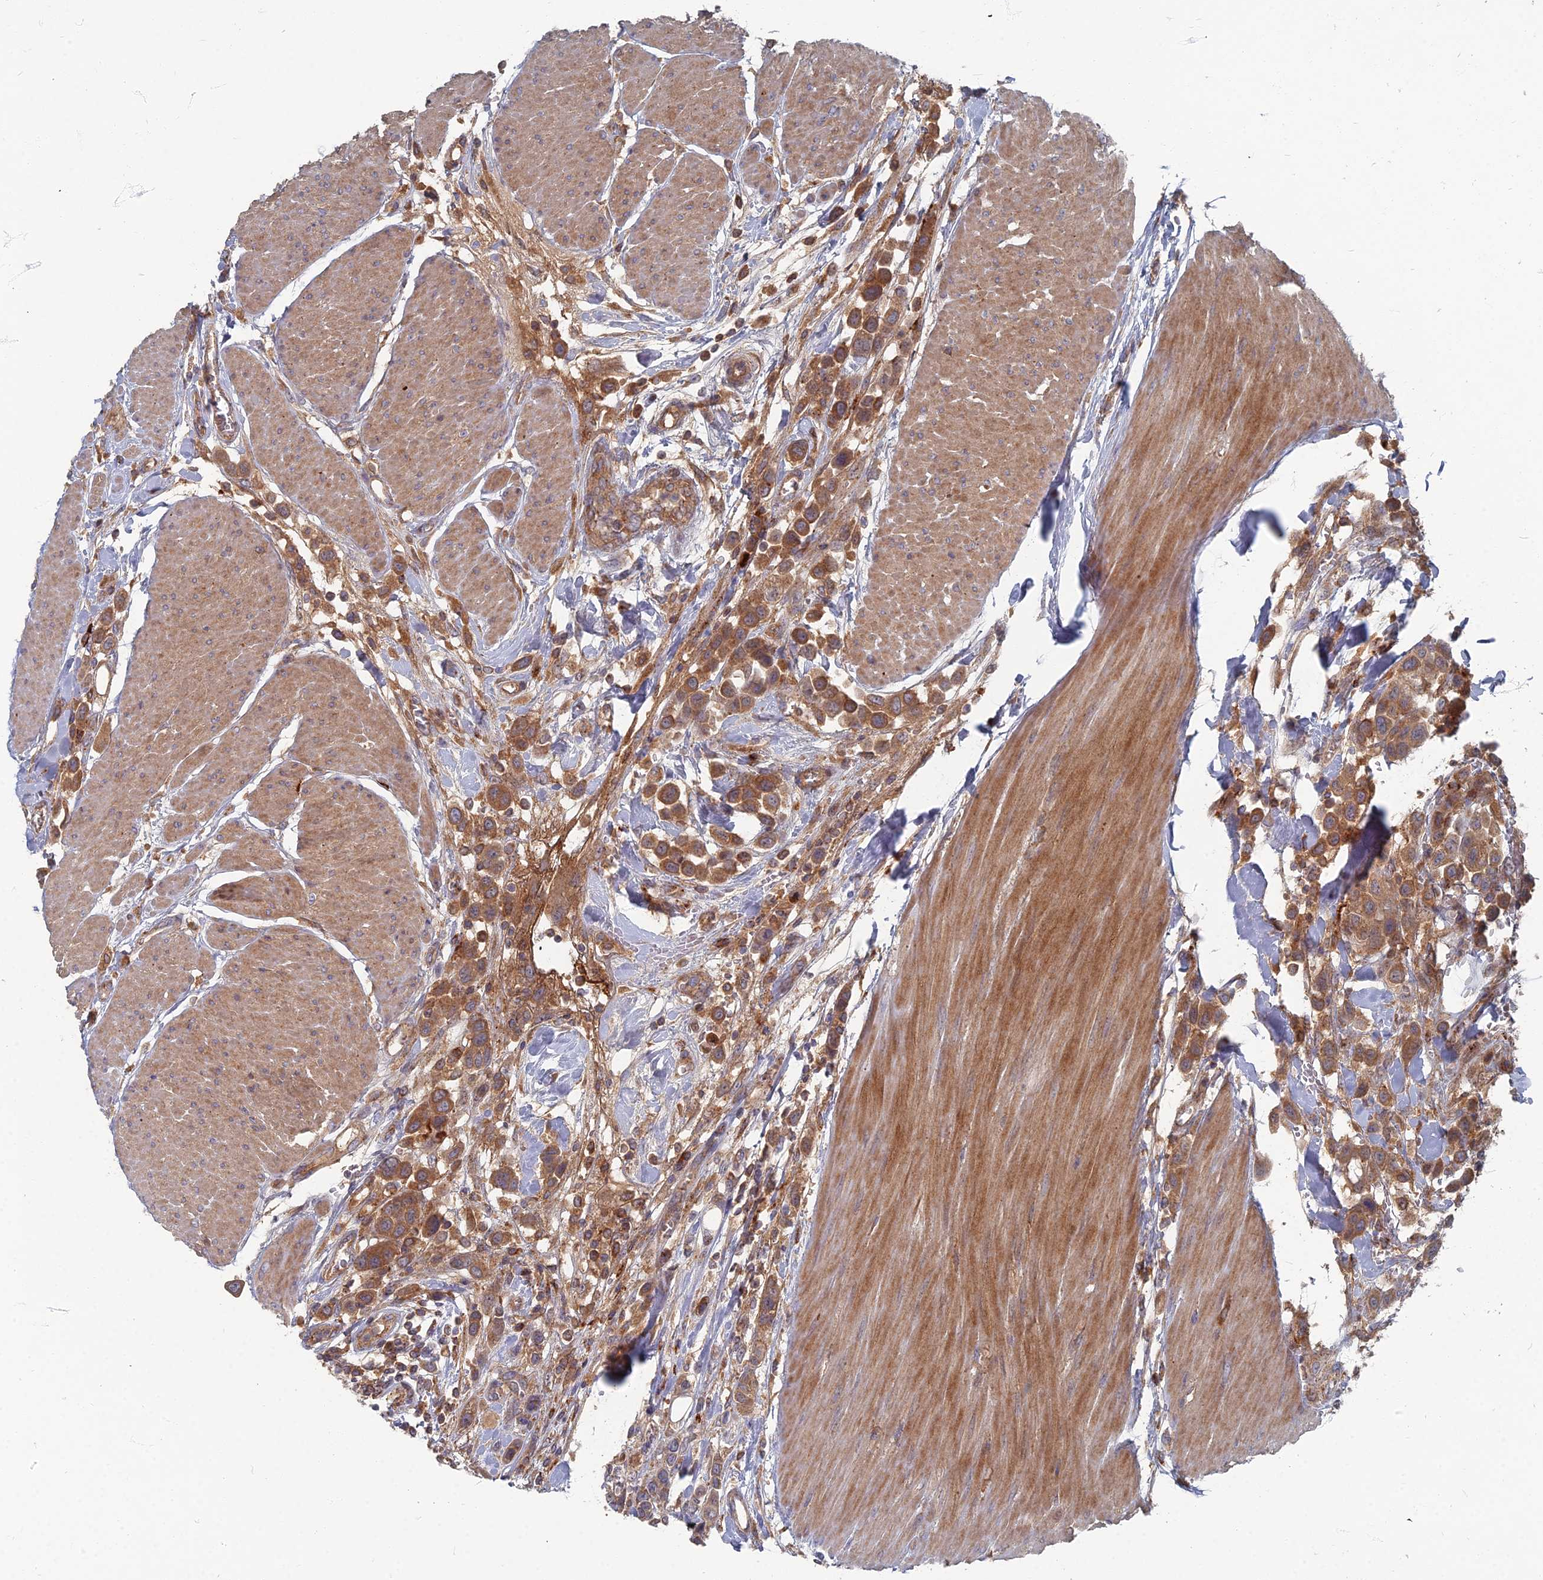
{"staining": {"intensity": "strong", "quantity": ">75%", "location": "cytoplasmic/membranous"}, "tissue": "urothelial cancer", "cell_type": "Tumor cells", "image_type": "cancer", "snomed": [{"axis": "morphology", "description": "Urothelial carcinoma, High grade"}, {"axis": "topography", "description": "Urinary bladder"}], "caption": "Protein expression by immunohistochemistry (IHC) displays strong cytoplasmic/membranous staining in about >75% of tumor cells in urothelial cancer.", "gene": "PPCDC", "patient": {"sex": "male", "age": 50}}